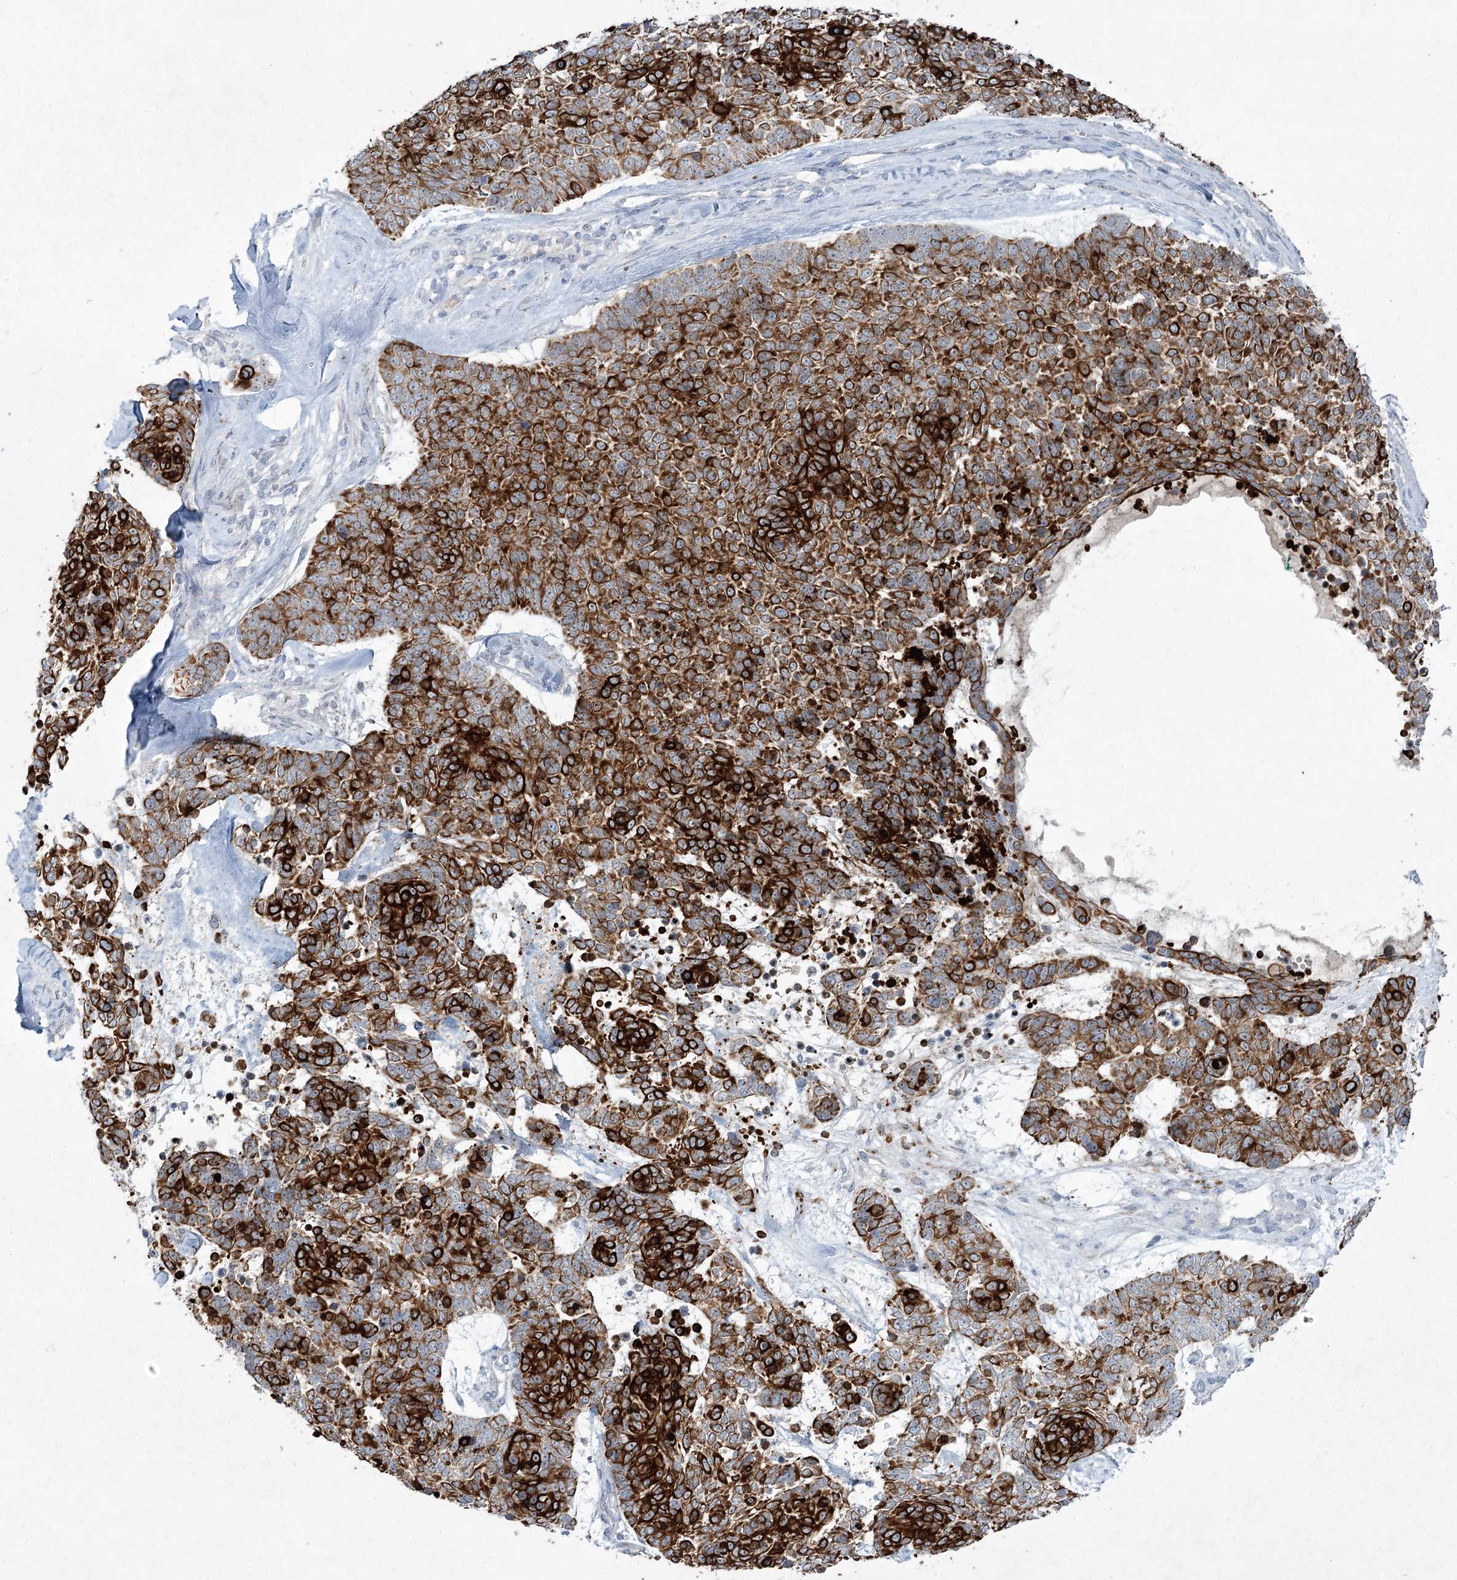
{"staining": {"intensity": "strong", "quantity": ">75%", "location": "cytoplasmic/membranous"}, "tissue": "skin cancer", "cell_type": "Tumor cells", "image_type": "cancer", "snomed": [{"axis": "morphology", "description": "Basal cell carcinoma"}, {"axis": "topography", "description": "Skin"}], "caption": "A brown stain shows strong cytoplasmic/membranous staining of a protein in human basal cell carcinoma (skin) tumor cells.", "gene": "ABITRAM", "patient": {"sex": "female", "age": 81}}